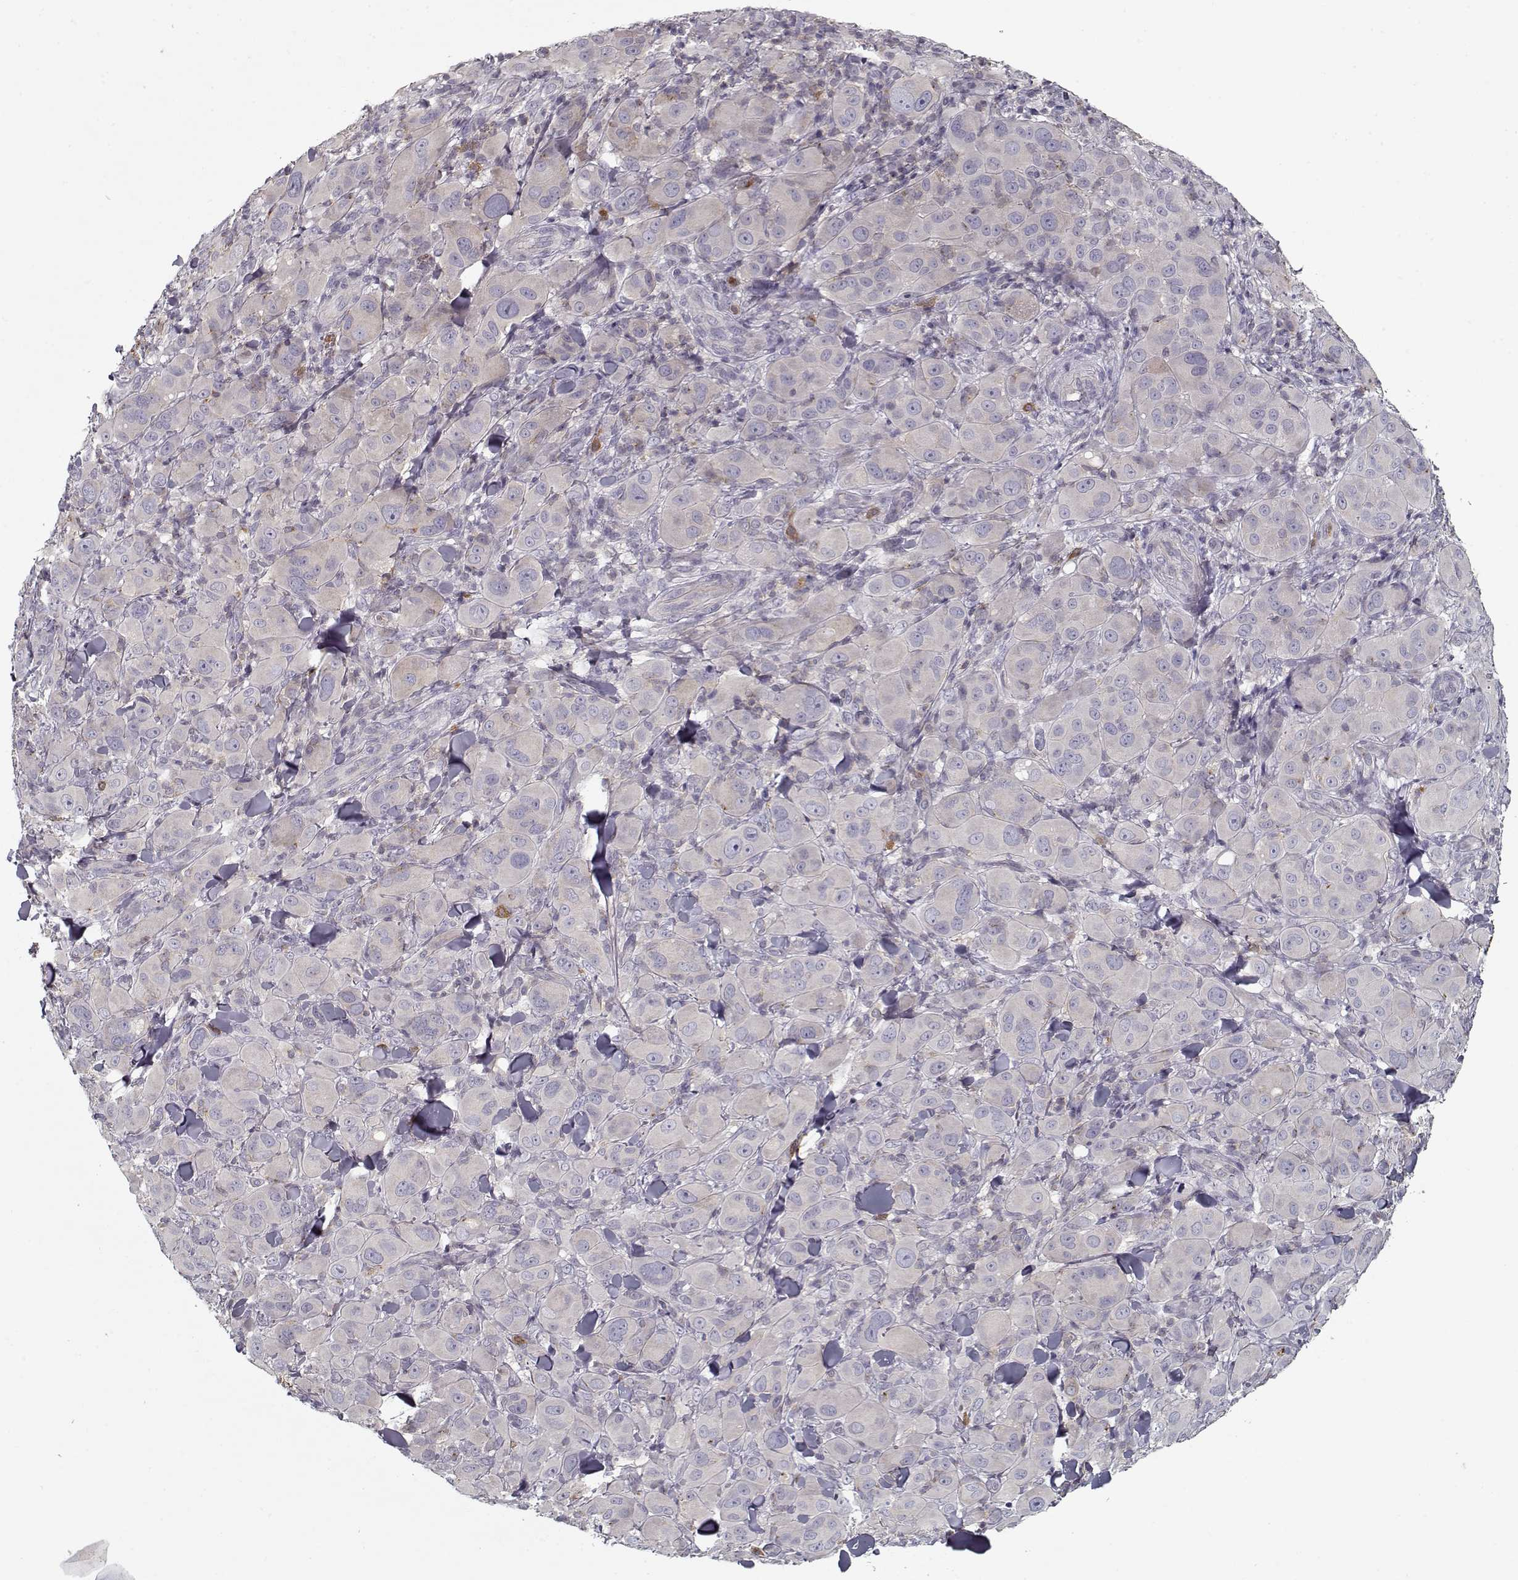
{"staining": {"intensity": "negative", "quantity": "none", "location": "none"}, "tissue": "melanoma", "cell_type": "Tumor cells", "image_type": "cancer", "snomed": [{"axis": "morphology", "description": "Malignant melanoma, NOS"}, {"axis": "topography", "description": "Skin"}], "caption": "High power microscopy micrograph of an immunohistochemistry (IHC) histopathology image of malignant melanoma, revealing no significant expression in tumor cells.", "gene": "UNC13D", "patient": {"sex": "female", "age": 87}}